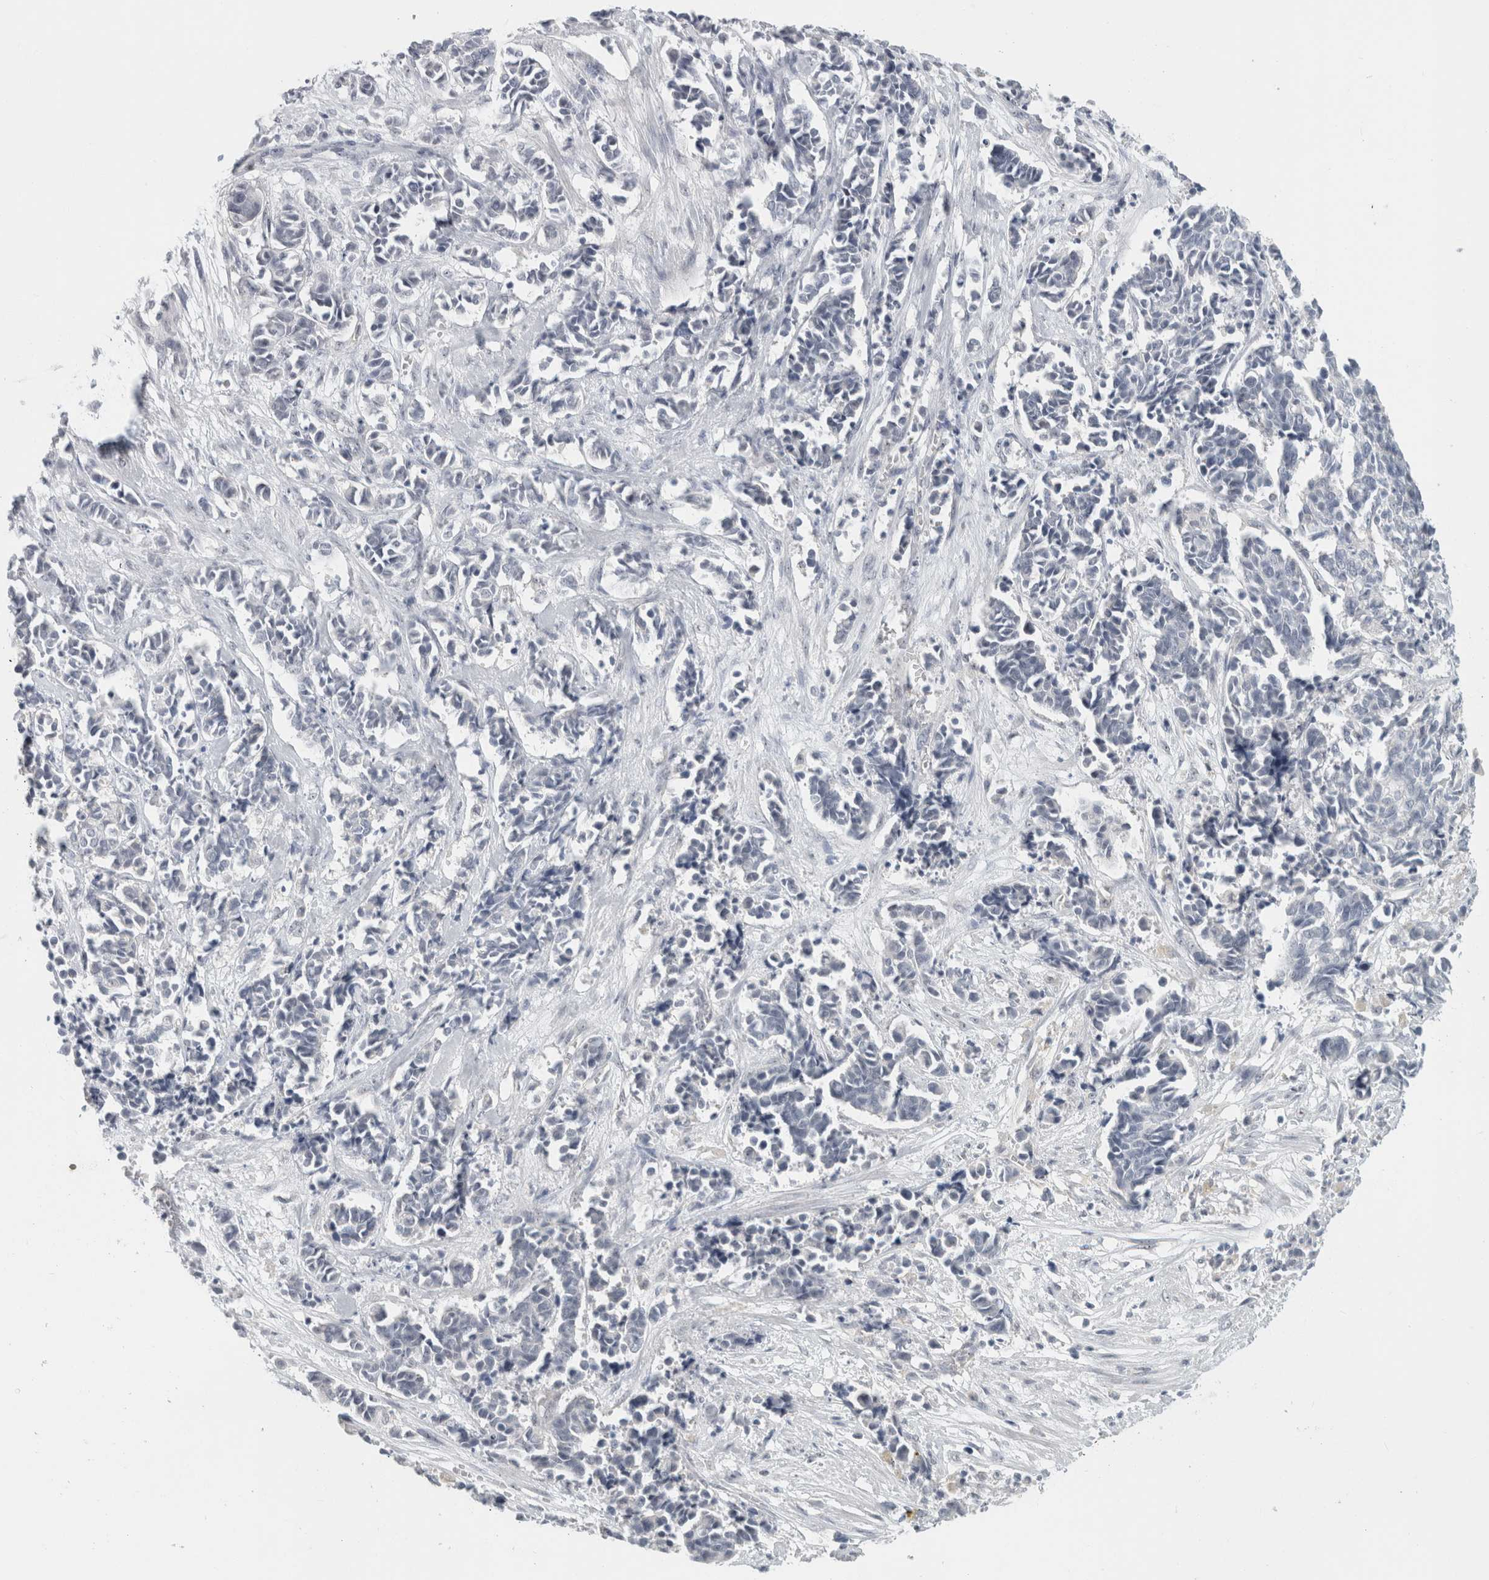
{"staining": {"intensity": "negative", "quantity": "none", "location": "none"}, "tissue": "cervical cancer", "cell_type": "Tumor cells", "image_type": "cancer", "snomed": [{"axis": "morphology", "description": "Normal tissue, NOS"}, {"axis": "morphology", "description": "Squamous cell carcinoma, NOS"}, {"axis": "topography", "description": "Cervix"}], "caption": "This is an immunohistochemistry photomicrograph of human squamous cell carcinoma (cervical). There is no positivity in tumor cells.", "gene": "FMR1NB", "patient": {"sex": "female", "age": 35}}